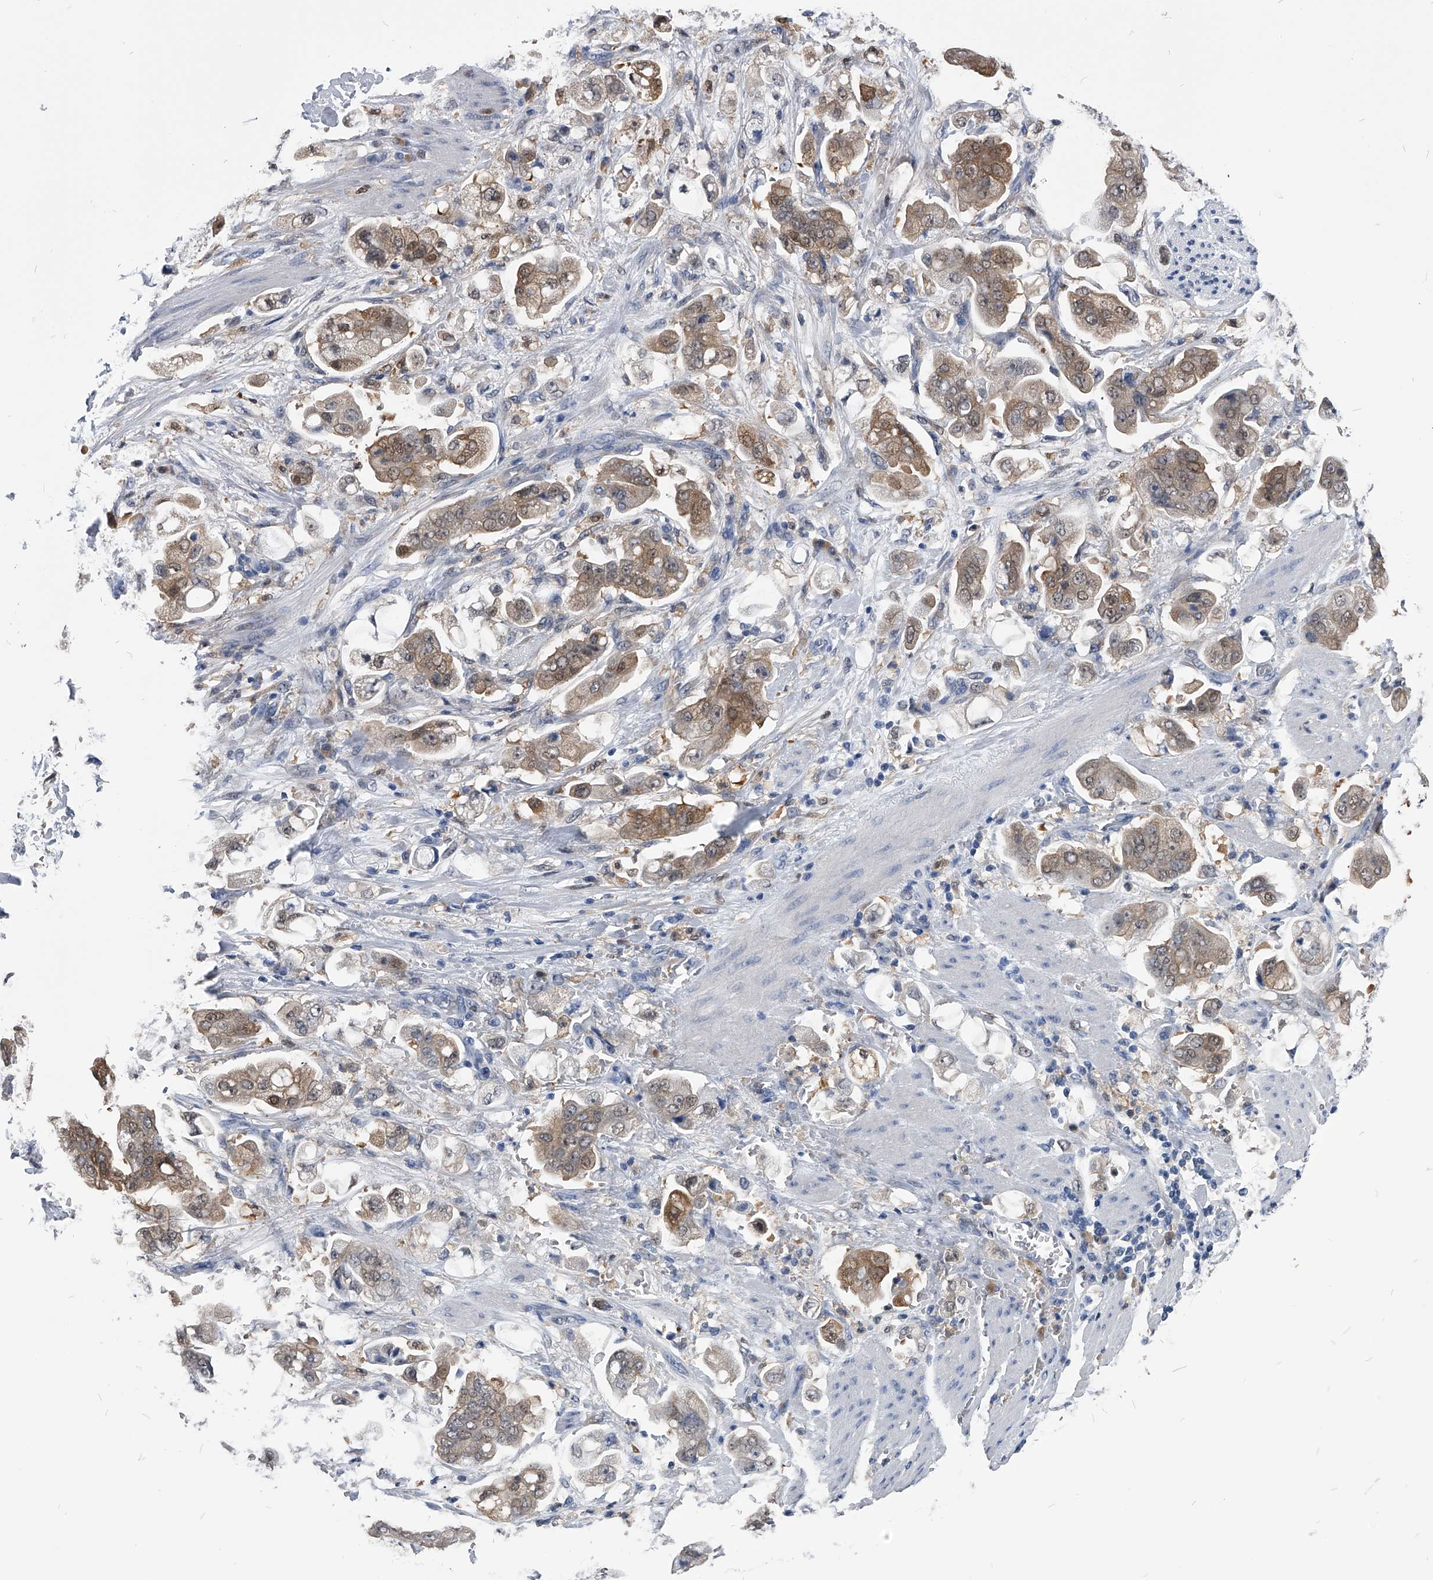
{"staining": {"intensity": "moderate", "quantity": ">75%", "location": "cytoplasmic/membranous"}, "tissue": "stomach cancer", "cell_type": "Tumor cells", "image_type": "cancer", "snomed": [{"axis": "morphology", "description": "Adenocarcinoma, NOS"}, {"axis": "topography", "description": "Stomach"}], "caption": "There is medium levels of moderate cytoplasmic/membranous positivity in tumor cells of stomach cancer (adenocarcinoma), as demonstrated by immunohistochemical staining (brown color).", "gene": "PDXK", "patient": {"sex": "male", "age": 62}}